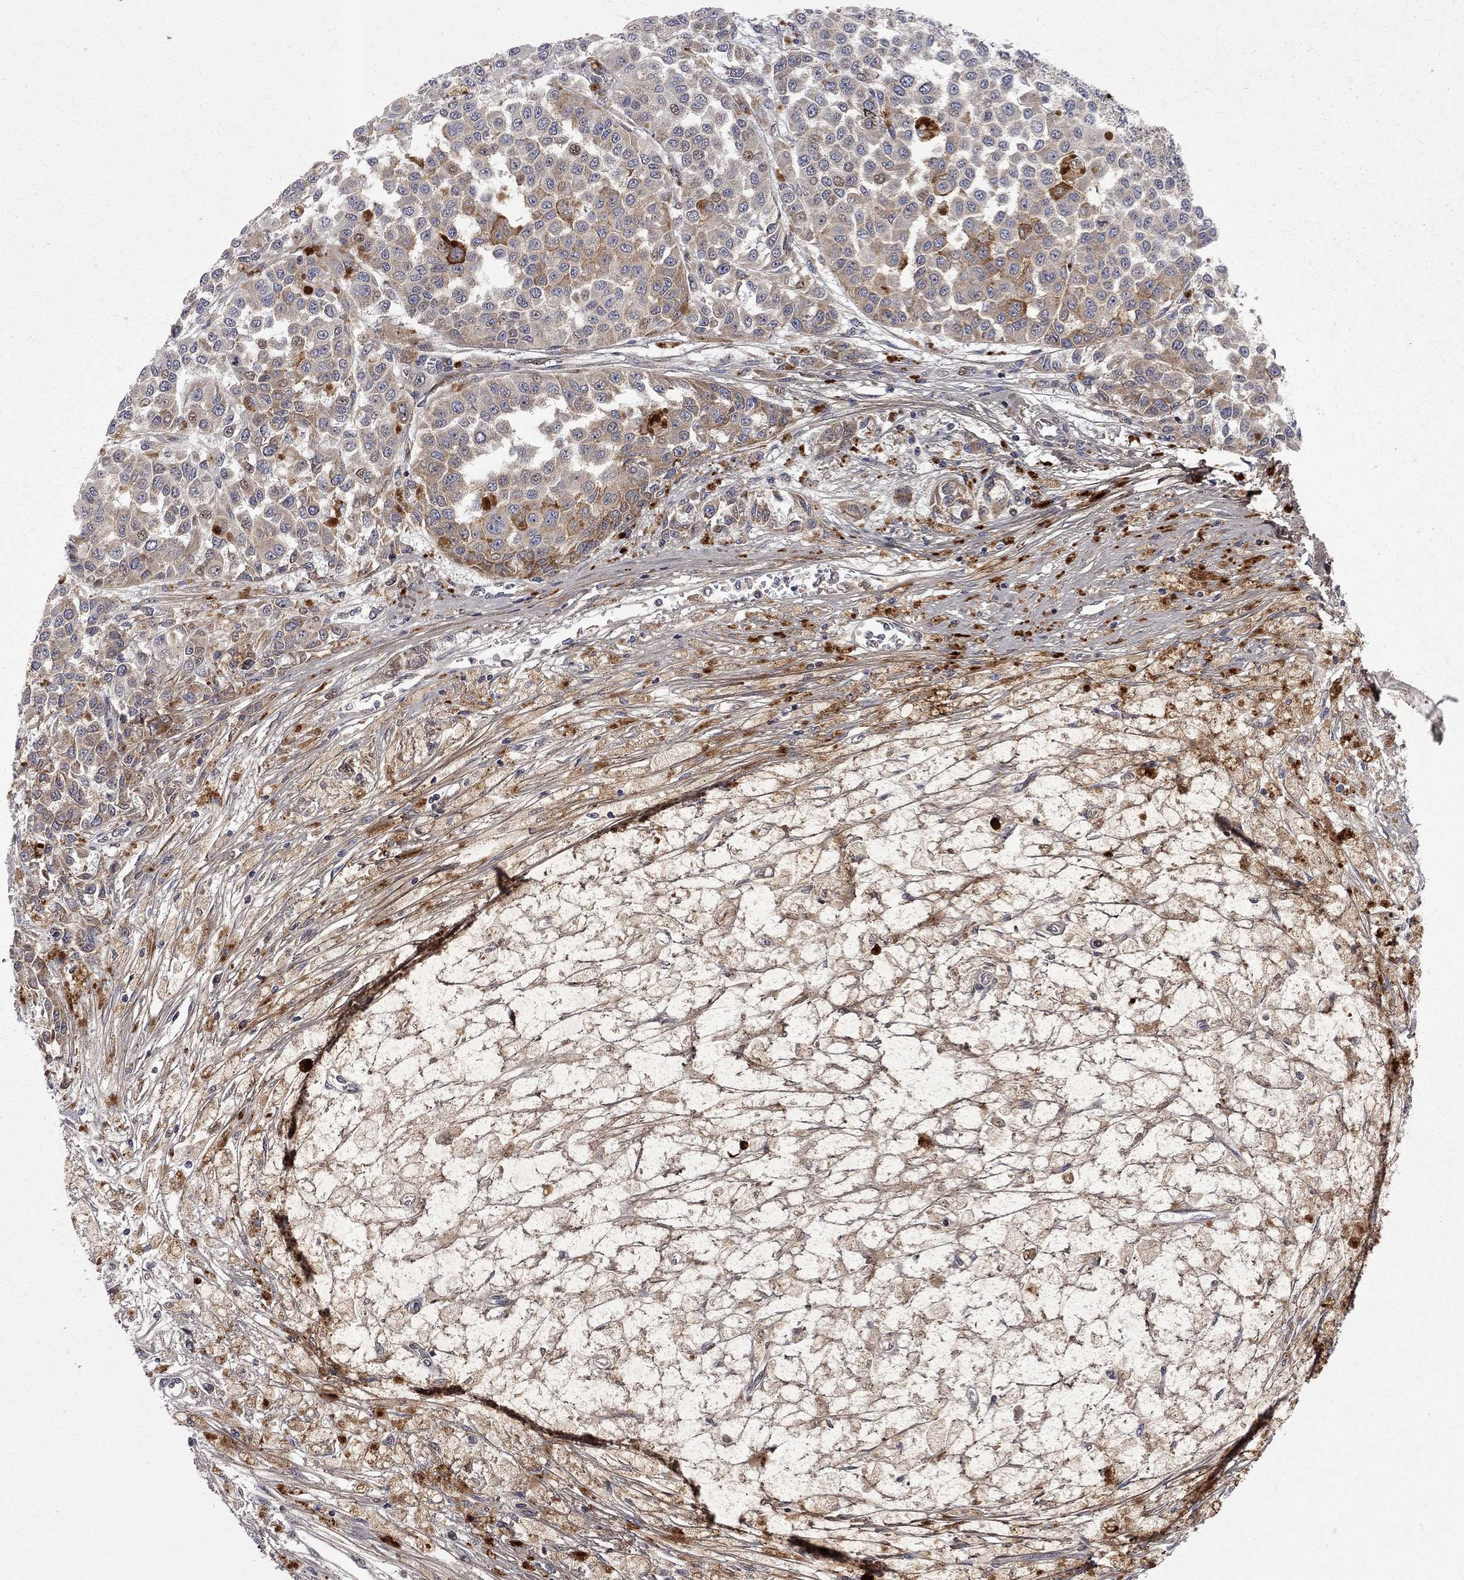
{"staining": {"intensity": "weak", "quantity": ">75%", "location": "cytoplasmic/membranous"}, "tissue": "melanoma", "cell_type": "Tumor cells", "image_type": "cancer", "snomed": [{"axis": "morphology", "description": "Malignant melanoma, NOS"}, {"axis": "topography", "description": "Skin"}], "caption": "Brown immunohistochemical staining in human malignant melanoma displays weak cytoplasmic/membranous staining in approximately >75% of tumor cells.", "gene": "CNOT11", "patient": {"sex": "female", "age": 58}}